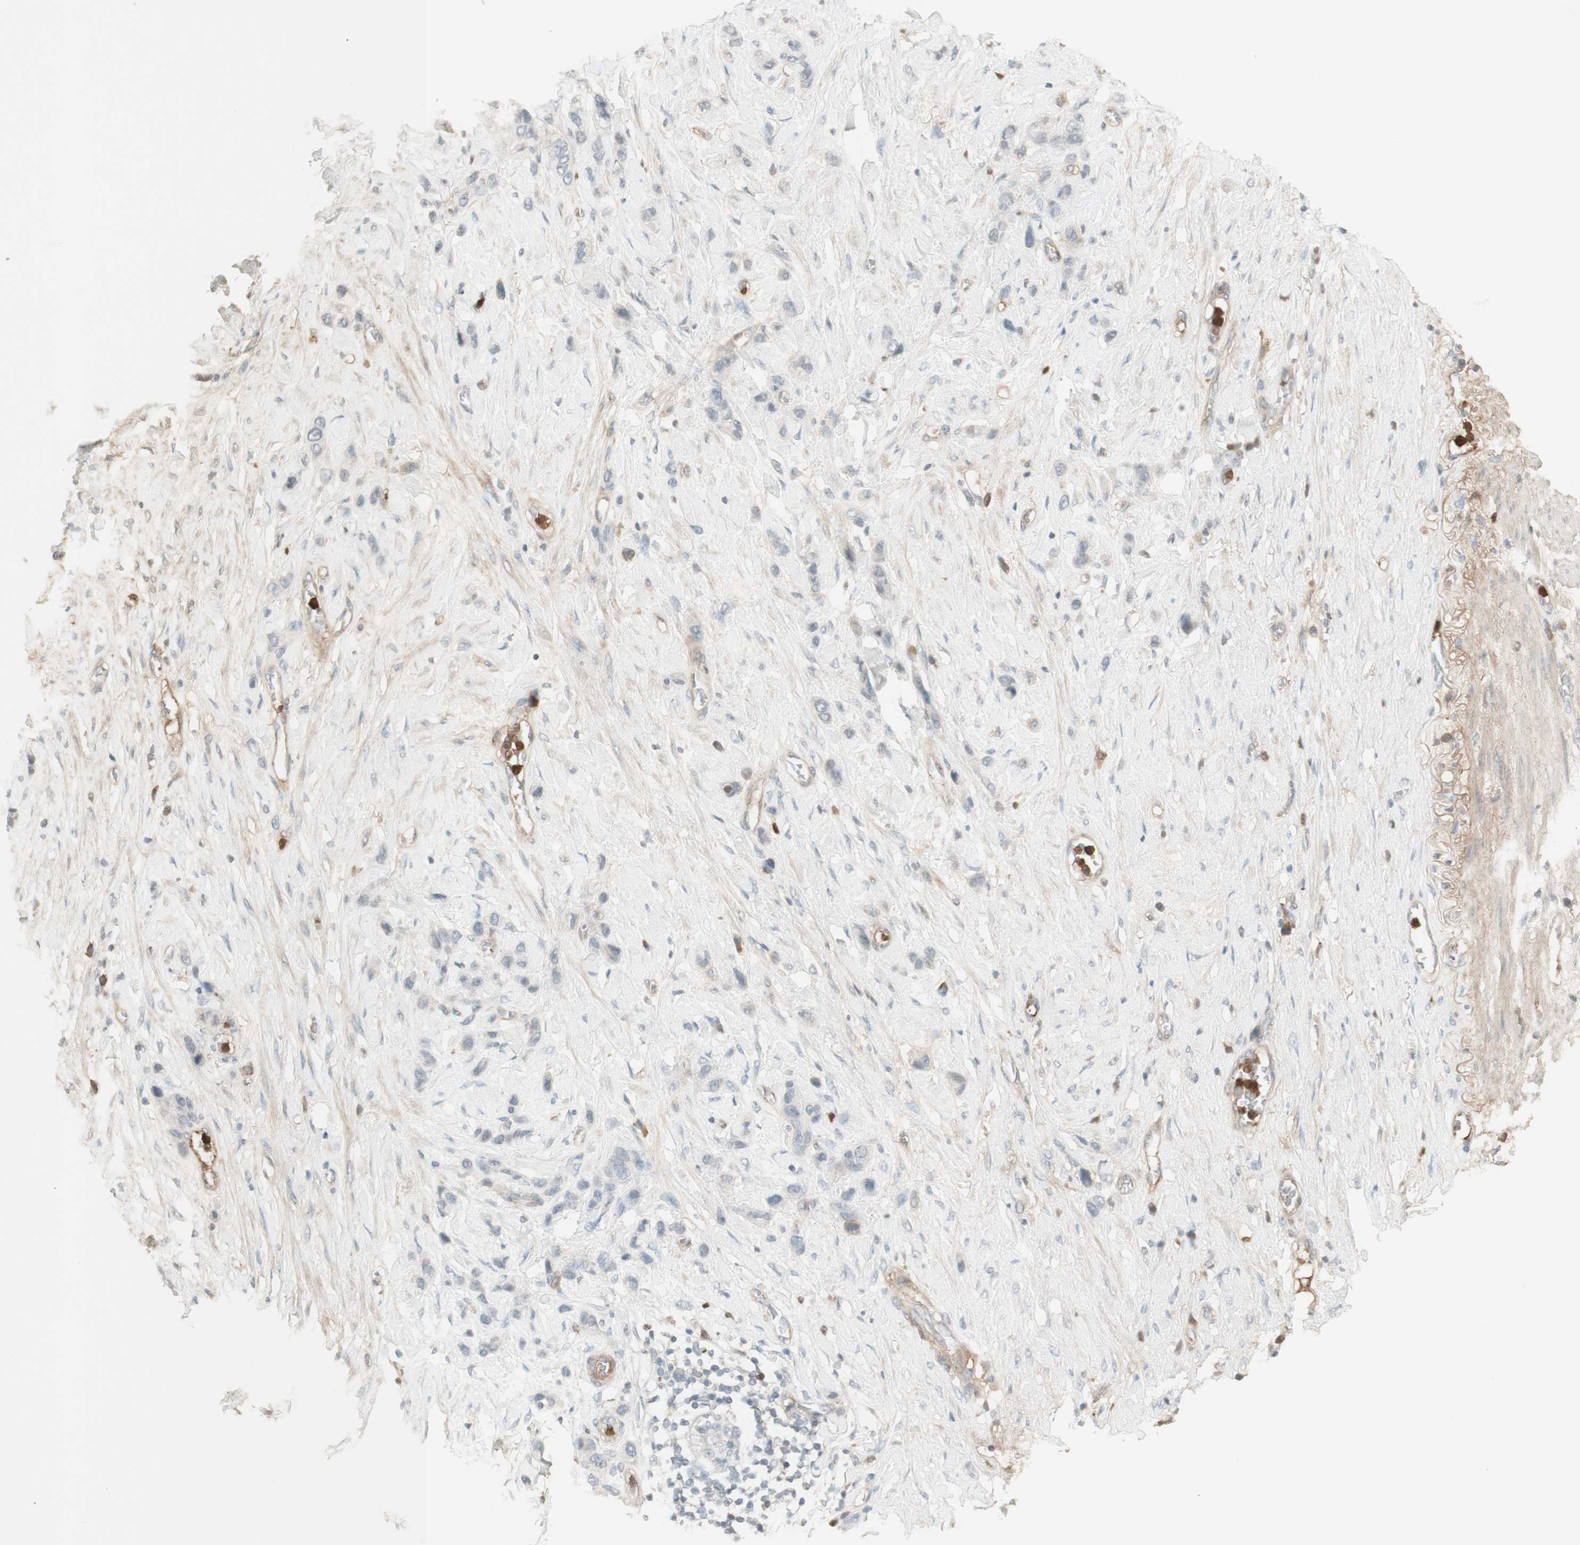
{"staining": {"intensity": "negative", "quantity": "none", "location": "none"}, "tissue": "stomach cancer", "cell_type": "Tumor cells", "image_type": "cancer", "snomed": [{"axis": "morphology", "description": "Adenocarcinoma, NOS"}, {"axis": "morphology", "description": "Adenocarcinoma, High grade"}, {"axis": "topography", "description": "Stomach, upper"}, {"axis": "topography", "description": "Stomach, lower"}], "caption": "DAB immunohistochemical staining of stomach adenocarcinoma exhibits no significant expression in tumor cells. (DAB immunohistochemistry, high magnification).", "gene": "NID1", "patient": {"sex": "female", "age": 65}}